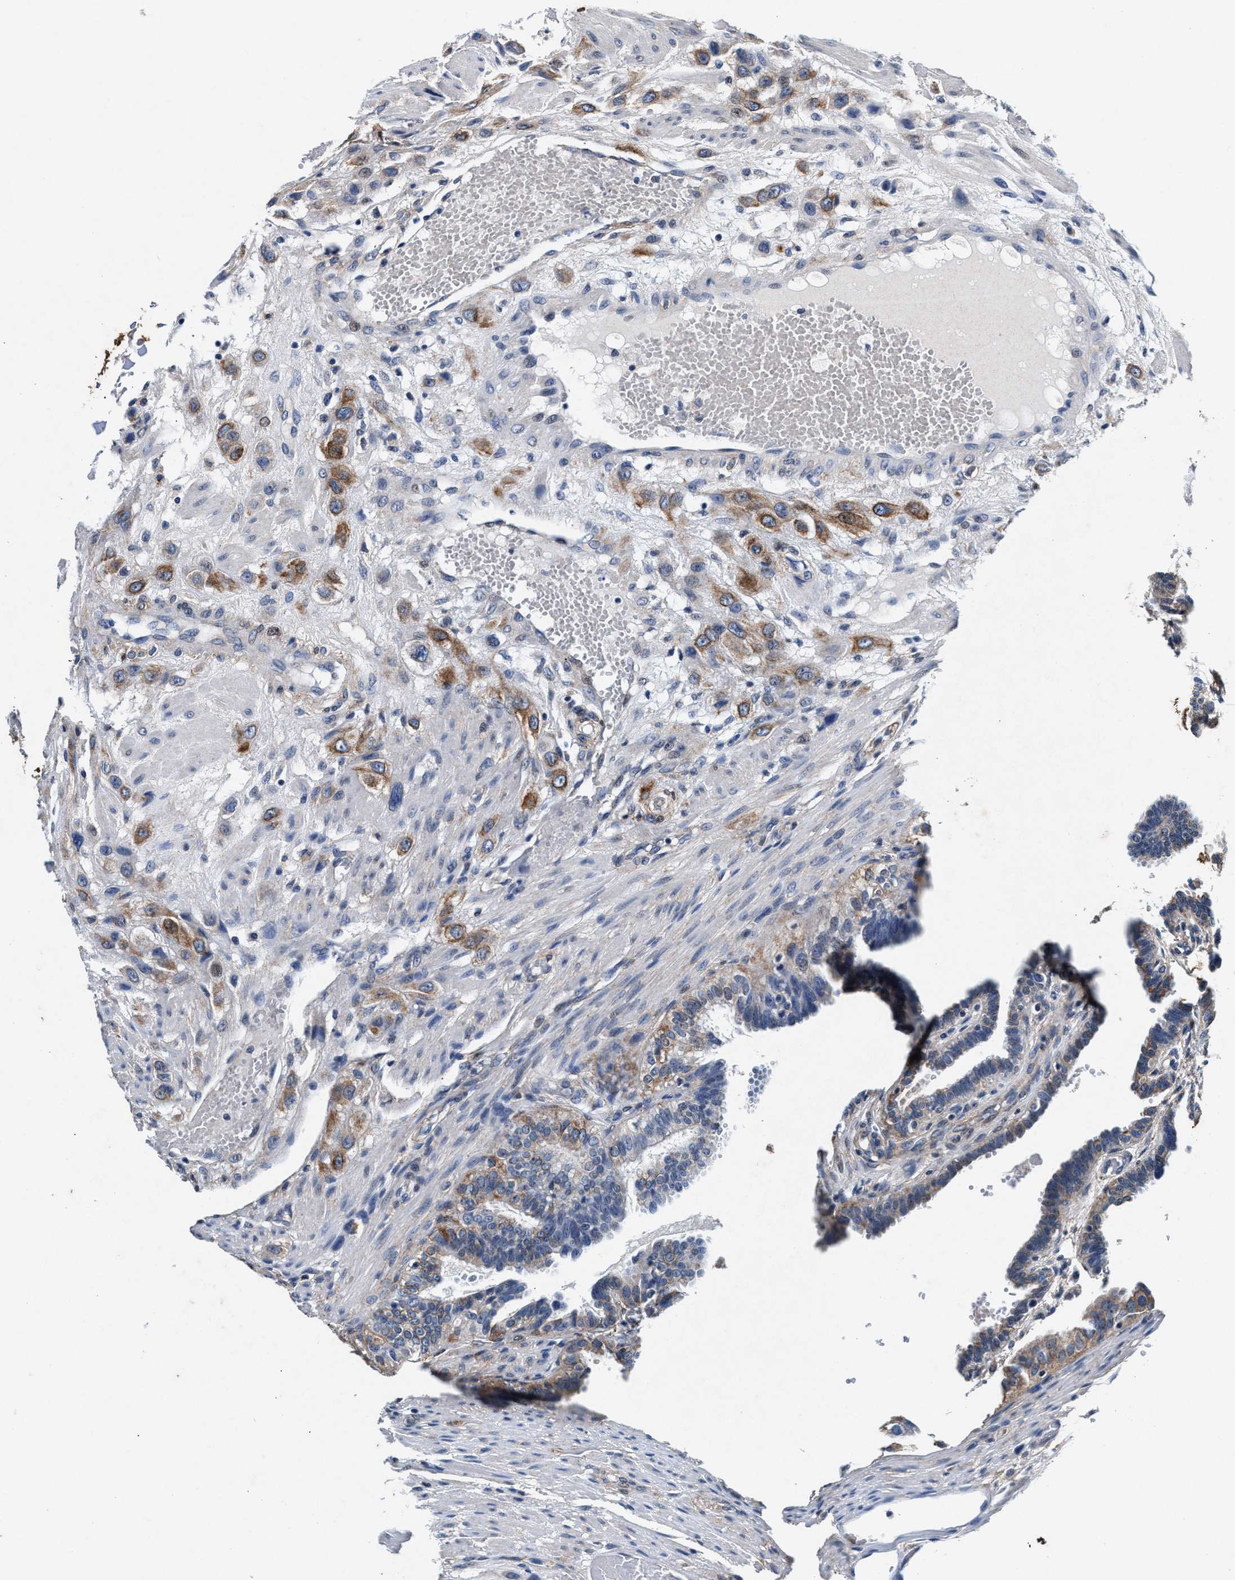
{"staining": {"intensity": "moderate", "quantity": "<25%", "location": "cytoplasmic/membranous"}, "tissue": "fallopian tube", "cell_type": "Glandular cells", "image_type": "normal", "snomed": [{"axis": "morphology", "description": "Normal tissue, NOS"}, {"axis": "topography", "description": "Fallopian tube"}, {"axis": "topography", "description": "Placenta"}], "caption": "High-power microscopy captured an immunohistochemistry (IHC) photomicrograph of benign fallopian tube, revealing moderate cytoplasmic/membranous positivity in about <25% of glandular cells. (DAB IHC, brown staining for protein, blue staining for nuclei).", "gene": "SLC8A1", "patient": {"sex": "female", "age": 34}}